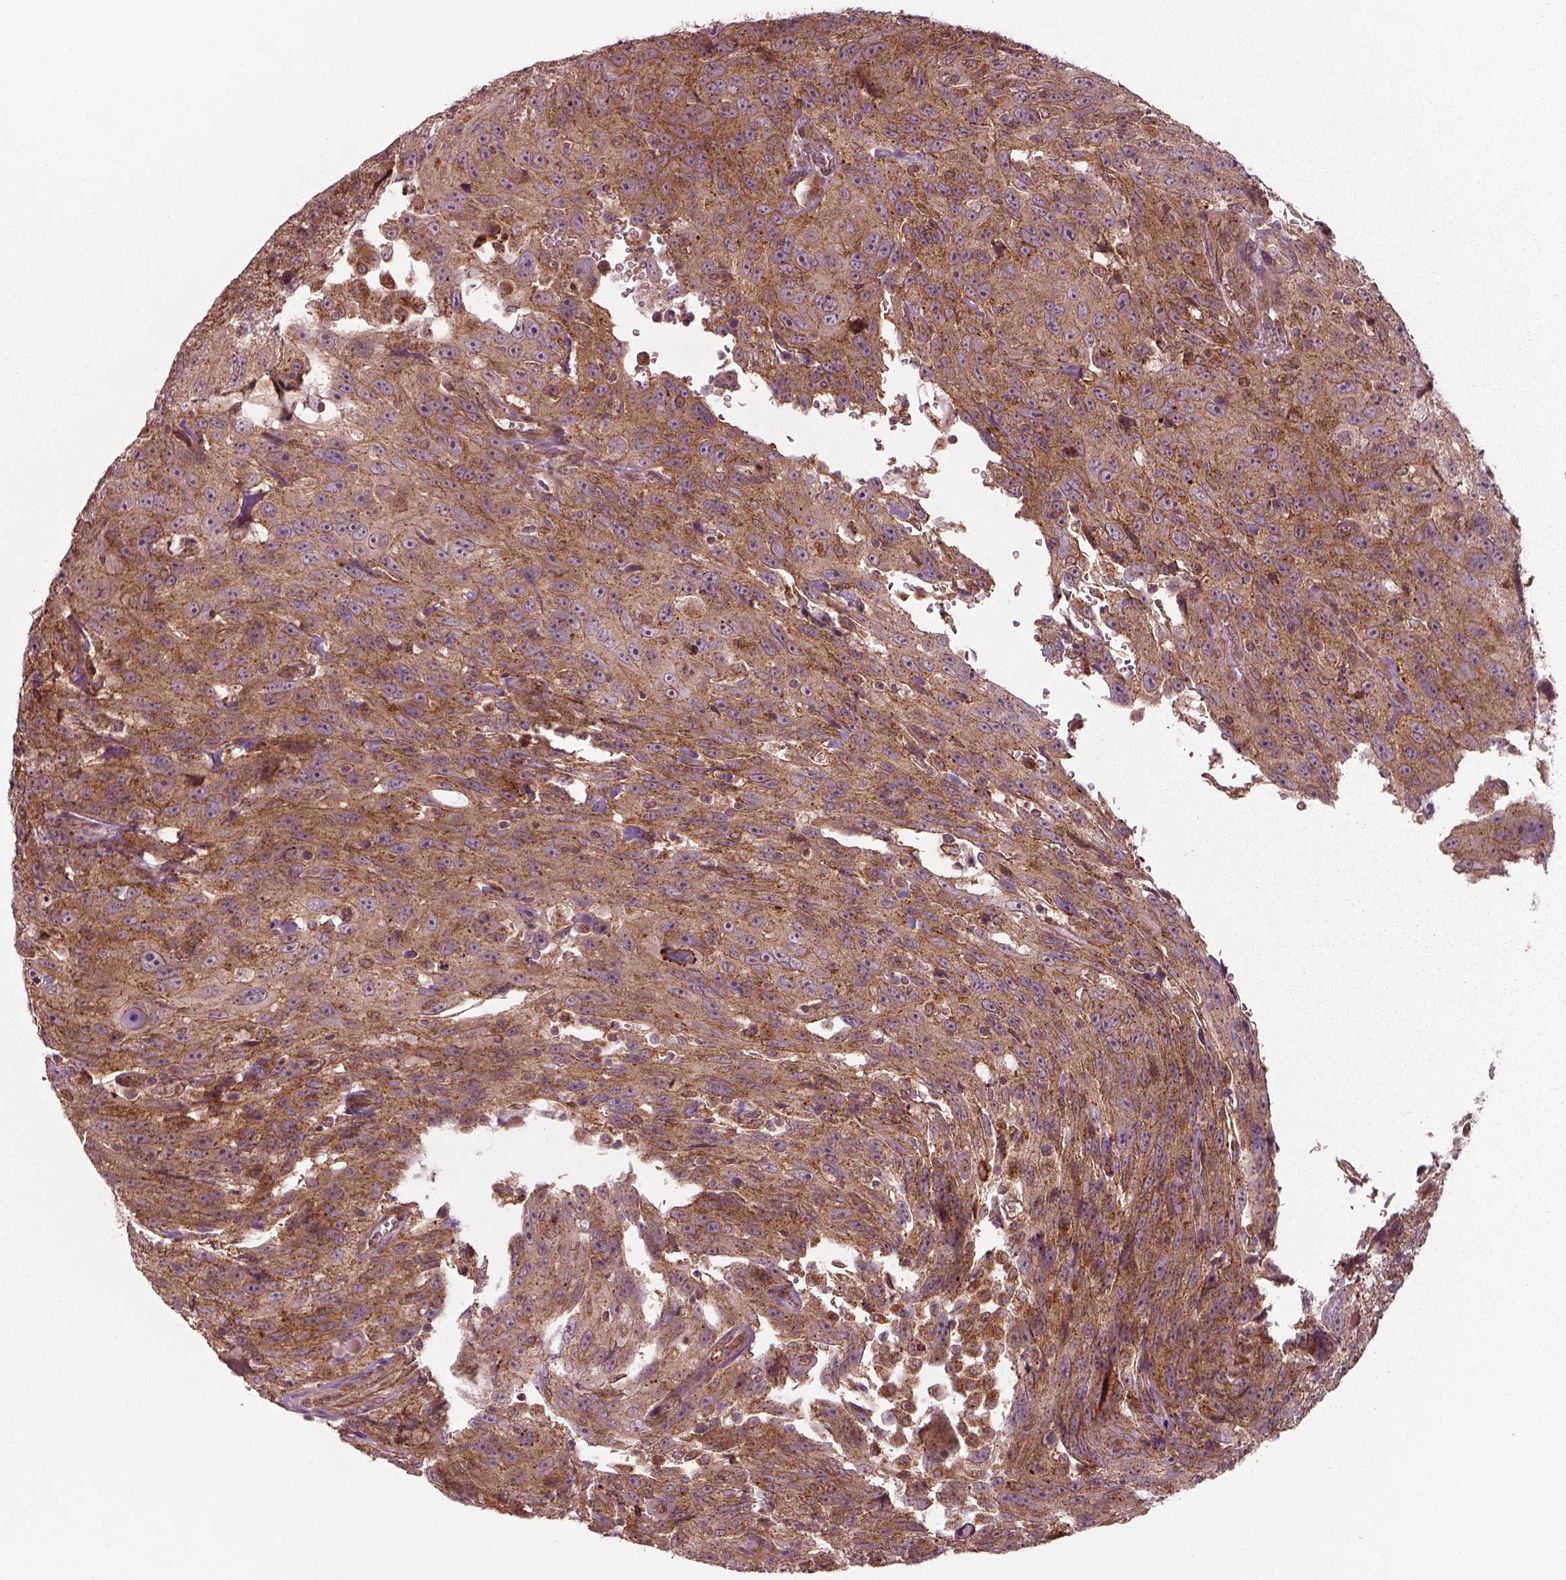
{"staining": {"intensity": "moderate", "quantity": ">75%", "location": "cytoplasmic/membranous"}, "tissue": "urothelial cancer", "cell_type": "Tumor cells", "image_type": "cancer", "snomed": [{"axis": "morphology", "description": "Urothelial carcinoma, NOS"}, {"axis": "morphology", "description": "Urothelial carcinoma, High grade"}, {"axis": "topography", "description": "Urinary bladder"}], "caption": "Human high-grade urothelial carcinoma stained for a protein (brown) shows moderate cytoplasmic/membranous positive staining in about >75% of tumor cells.", "gene": "CHMP3", "patient": {"sex": "female", "age": 73}}